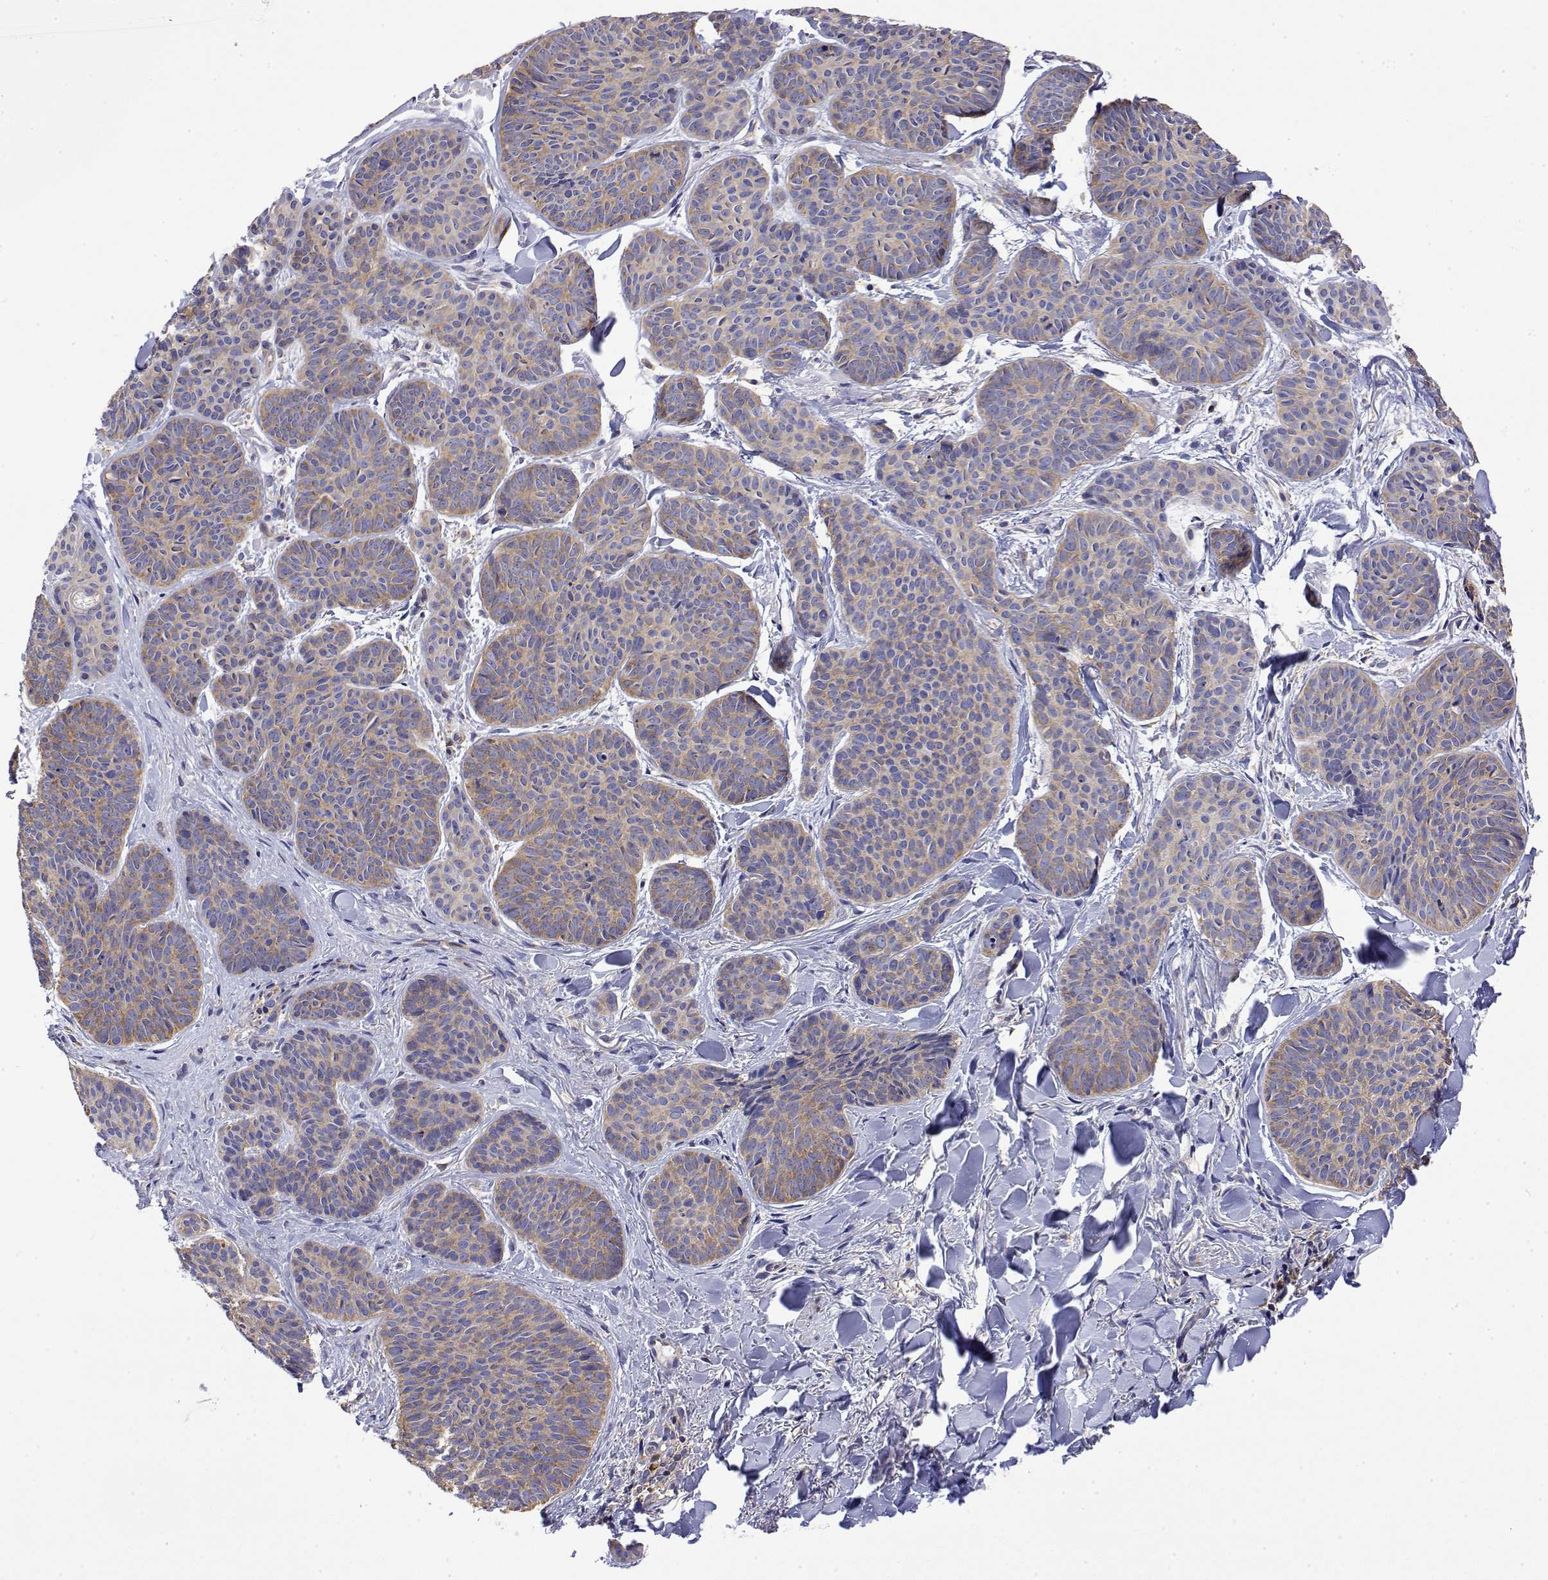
{"staining": {"intensity": "weak", "quantity": "25%-75%", "location": "cytoplasmic/membranous"}, "tissue": "skin cancer", "cell_type": "Tumor cells", "image_type": "cancer", "snomed": [{"axis": "morphology", "description": "Basal cell carcinoma"}, {"axis": "topography", "description": "Skin"}], "caption": "Brown immunohistochemical staining in skin cancer shows weak cytoplasmic/membranous staining in about 25%-75% of tumor cells.", "gene": "EEF1G", "patient": {"sex": "female", "age": 82}}